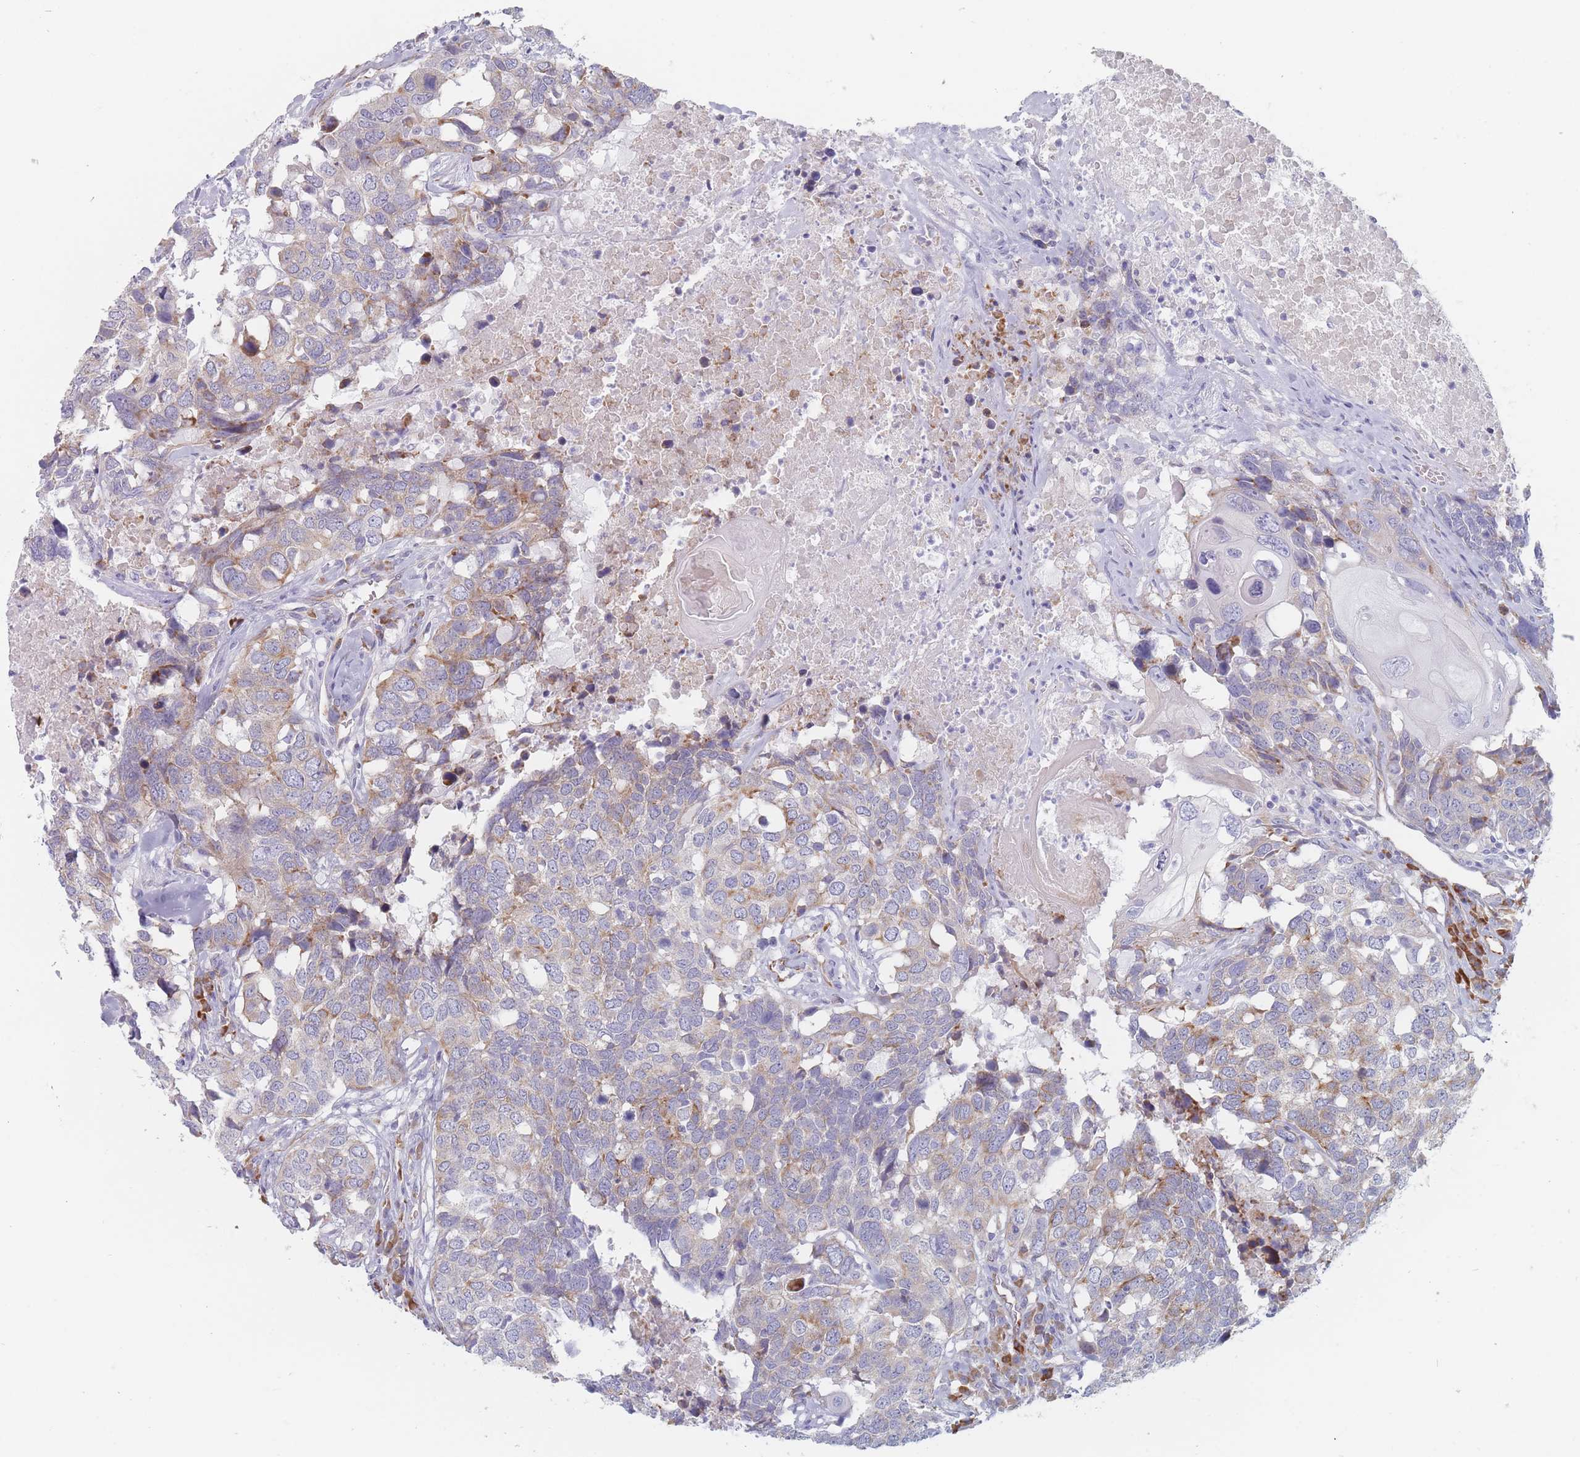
{"staining": {"intensity": "weak", "quantity": "<25%", "location": "cytoplasmic/membranous"}, "tissue": "head and neck cancer", "cell_type": "Tumor cells", "image_type": "cancer", "snomed": [{"axis": "morphology", "description": "Squamous cell carcinoma, NOS"}, {"axis": "topography", "description": "Head-Neck"}], "caption": "High magnification brightfield microscopy of head and neck squamous cell carcinoma stained with DAB (brown) and counterstained with hematoxylin (blue): tumor cells show no significant staining.", "gene": "ERBIN", "patient": {"sex": "male", "age": 66}}